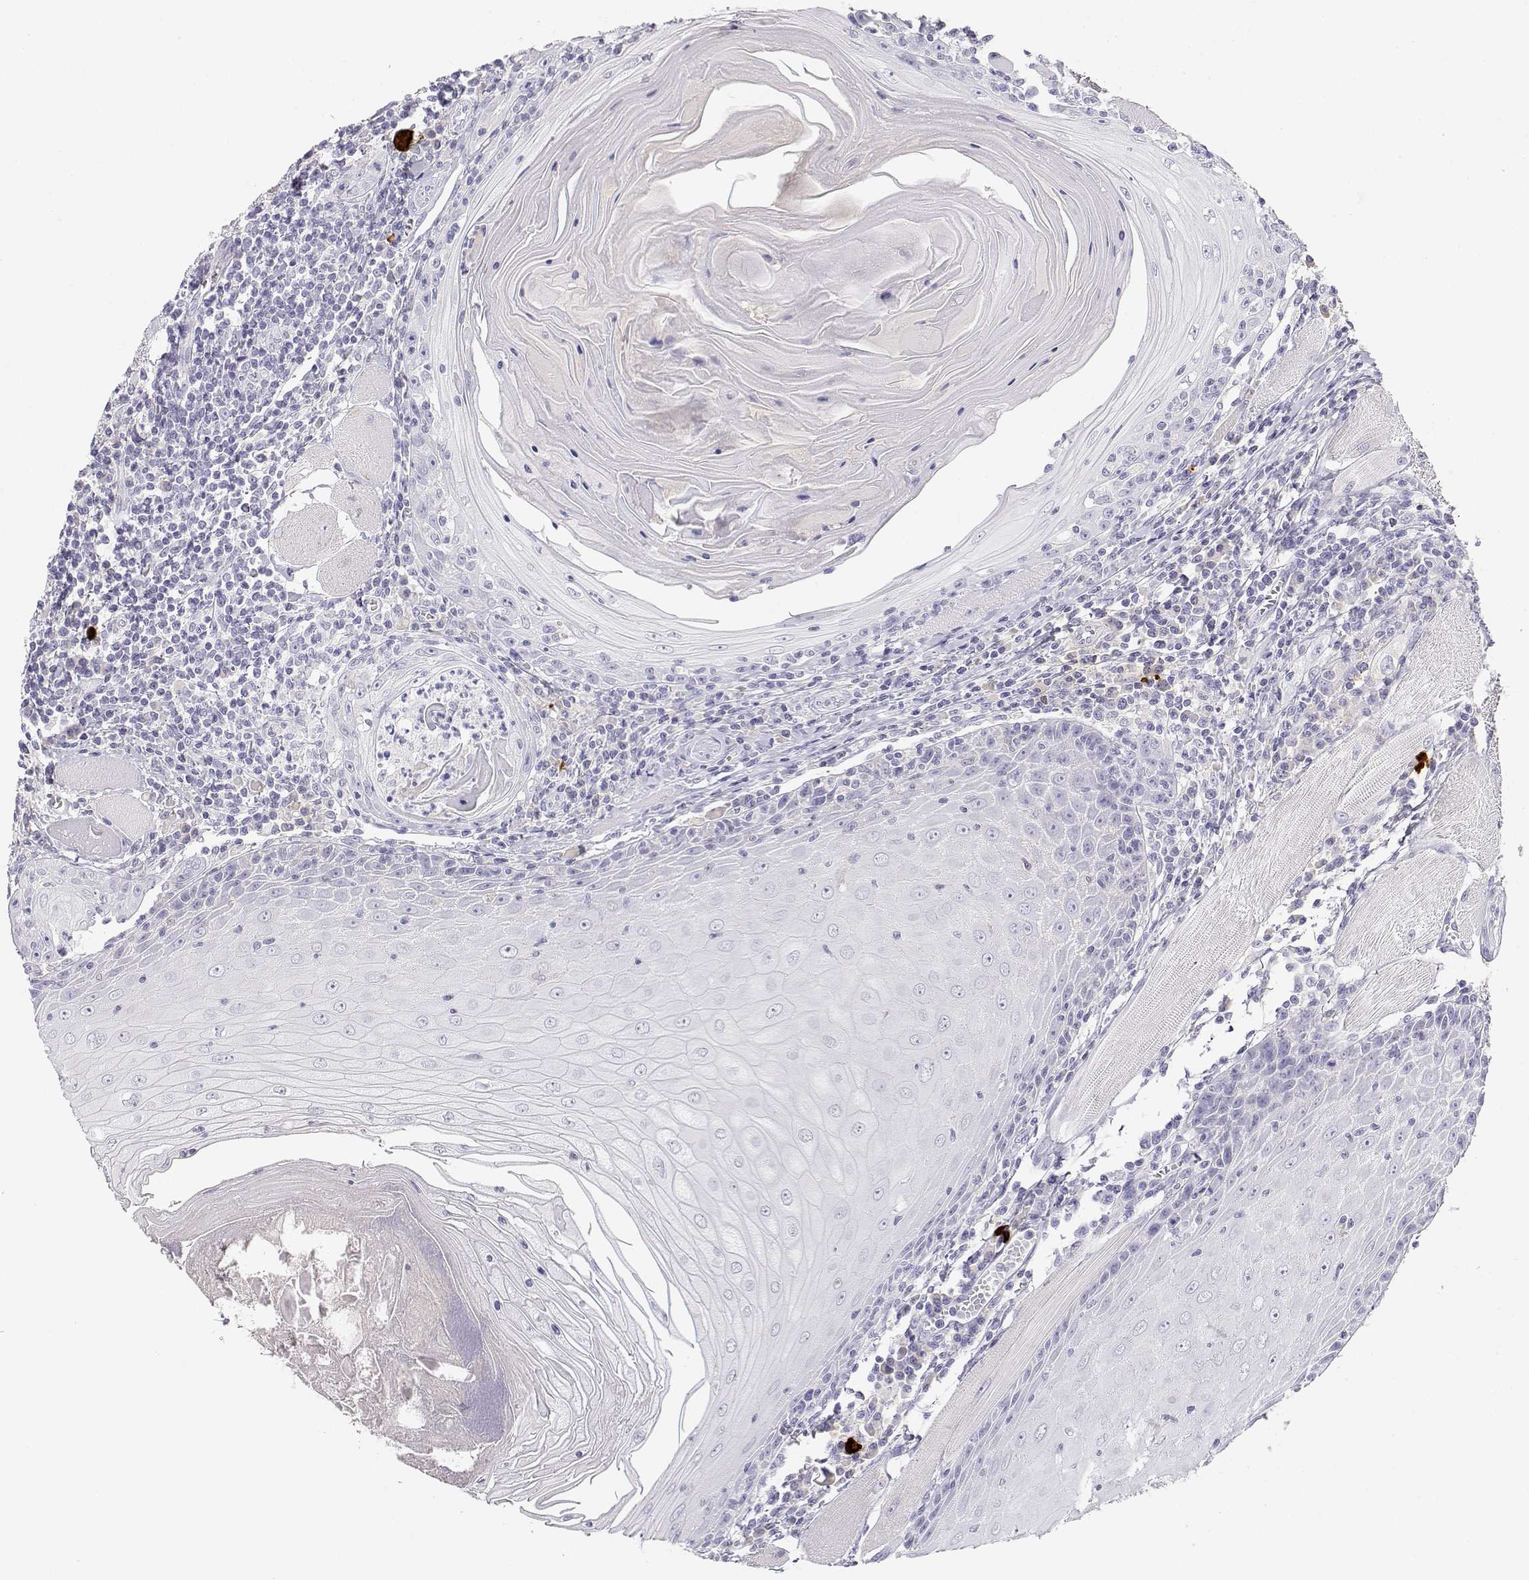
{"staining": {"intensity": "negative", "quantity": "none", "location": "none"}, "tissue": "head and neck cancer", "cell_type": "Tumor cells", "image_type": "cancer", "snomed": [{"axis": "morphology", "description": "Normal tissue, NOS"}, {"axis": "morphology", "description": "Squamous cell carcinoma, NOS"}, {"axis": "topography", "description": "Oral tissue"}, {"axis": "topography", "description": "Head-Neck"}], "caption": "Micrograph shows no significant protein expression in tumor cells of head and neck cancer (squamous cell carcinoma).", "gene": "GPR174", "patient": {"sex": "male", "age": 52}}